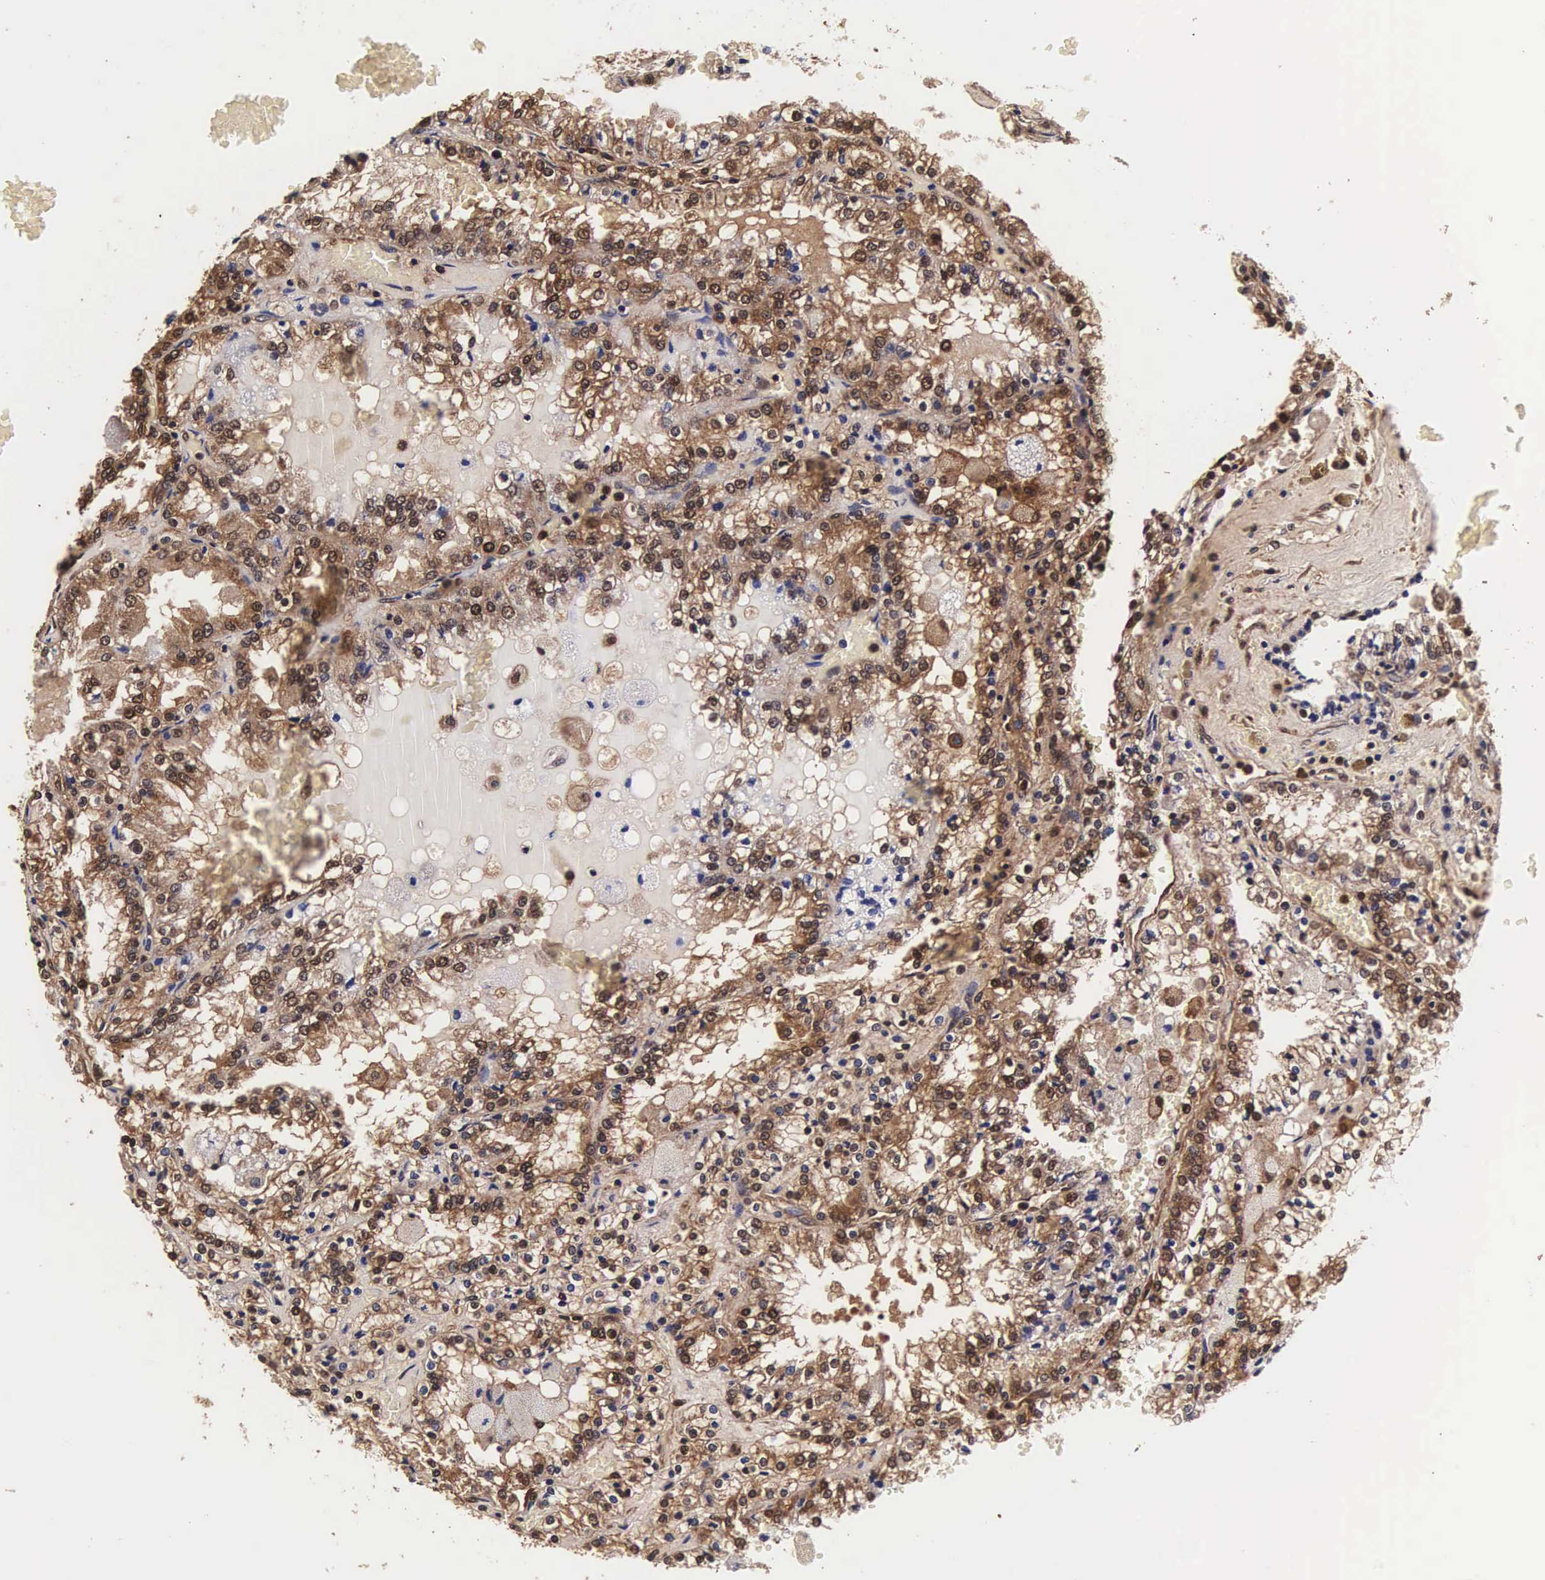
{"staining": {"intensity": "moderate", "quantity": "25%-75%", "location": "cytoplasmic/membranous,nuclear"}, "tissue": "renal cancer", "cell_type": "Tumor cells", "image_type": "cancer", "snomed": [{"axis": "morphology", "description": "Adenocarcinoma, NOS"}, {"axis": "topography", "description": "Kidney"}], "caption": "The immunohistochemical stain shows moderate cytoplasmic/membranous and nuclear positivity in tumor cells of adenocarcinoma (renal) tissue. (DAB (3,3'-diaminobenzidine) IHC with brightfield microscopy, high magnification).", "gene": "TECPR2", "patient": {"sex": "female", "age": 56}}